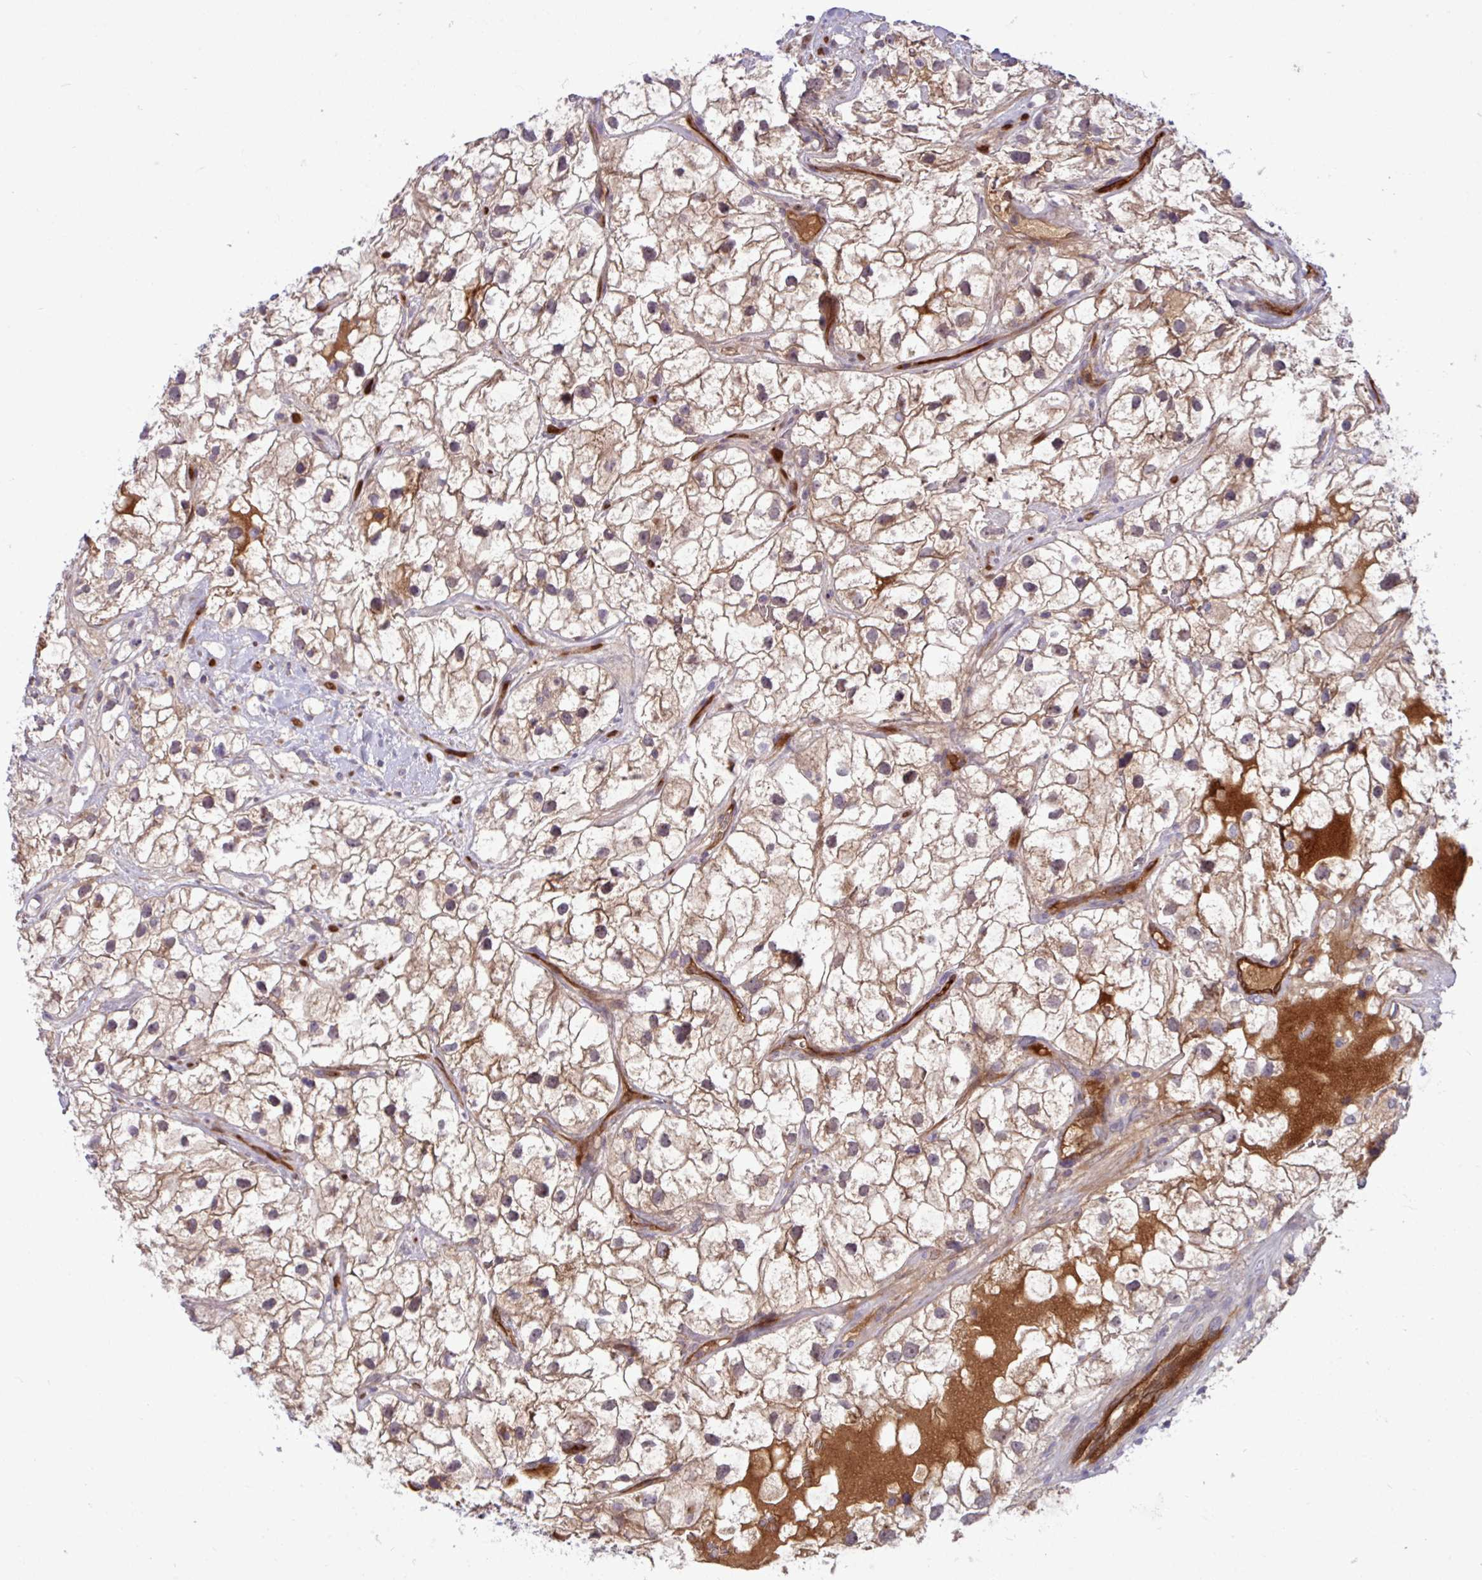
{"staining": {"intensity": "weak", "quantity": "25%-75%", "location": "cytoplasmic/membranous"}, "tissue": "renal cancer", "cell_type": "Tumor cells", "image_type": "cancer", "snomed": [{"axis": "morphology", "description": "Adenocarcinoma, NOS"}, {"axis": "topography", "description": "Kidney"}], "caption": "High-magnification brightfield microscopy of adenocarcinoma (renal) stained with DAB (3,3'-diaminobenzidine) (brown) and counterstained with hematoxylin (blue). tumor cells exhibit weak cytoplasmic/membranous positivity is present in approximately25%-75% of cells.", "gene": "B4GALNT4", "patient": {"sex": "male", "age": 59}}